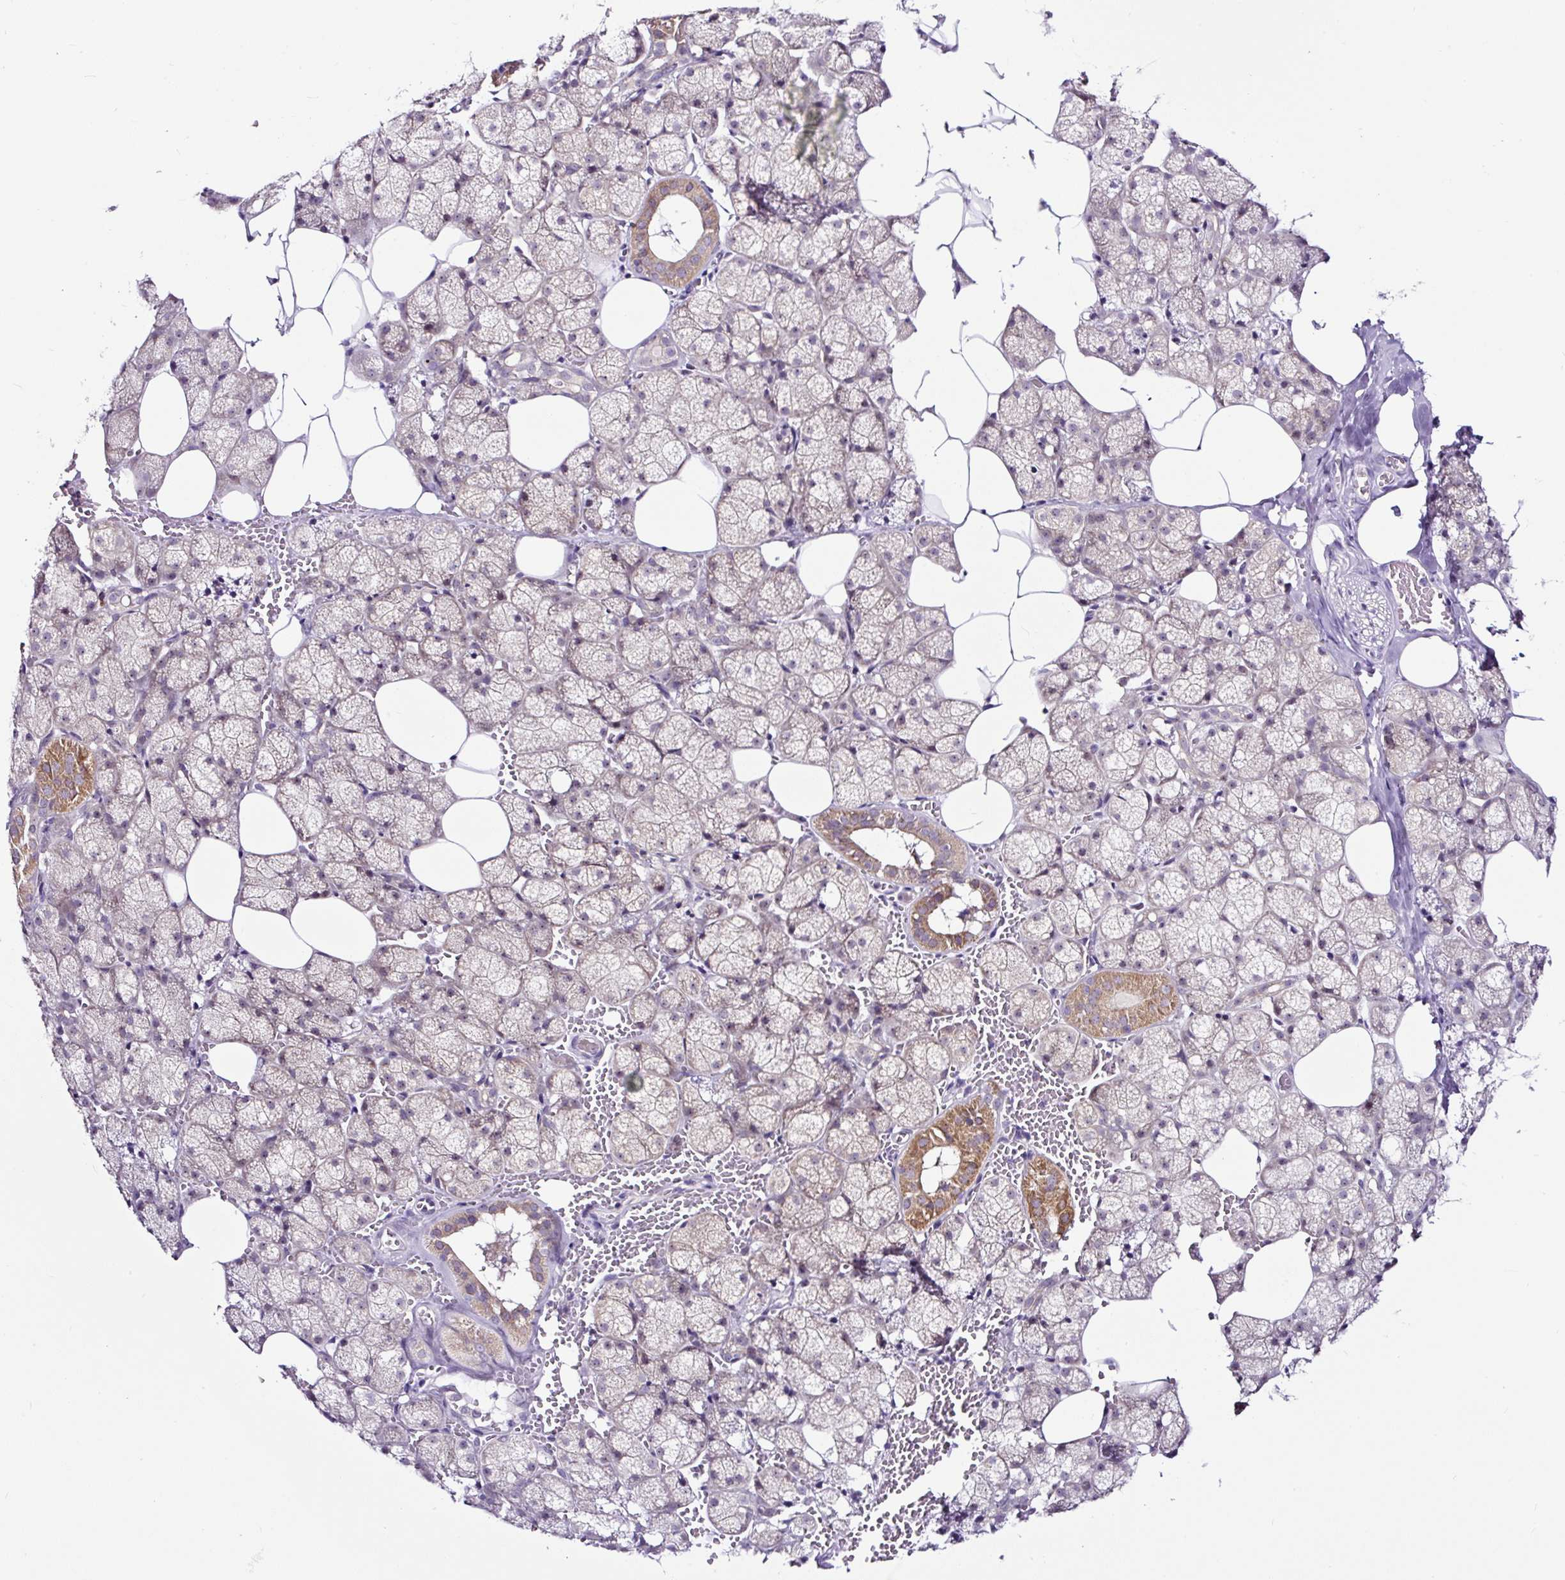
{"staining": {"intensity": "moderate", "quantity": "<25%", "location": "cytoplasmic/membranous"}, "tissue": "salivary gland", "cell_type": "Glandular cells", "image_type": "normal", "snomed": [{"axis": "morphology", "description": "Normal tissue, NOS"}, {"axis": "topography", "description": "Salivary gland"}, {"axis": "topography", "description": "Peripheral nerve tissue"}], "caption": "This micrograph displays unremarkable salivary gland stained with immunohistochemistry (IHC) to label a protein in brown. The cytoplasmic/membranous of glandular cells show moderate positivity for the protein. Nuclei are counter-stained blue.", "gene": "NOM1", "patient": {"sex": "male", "age": 38}}